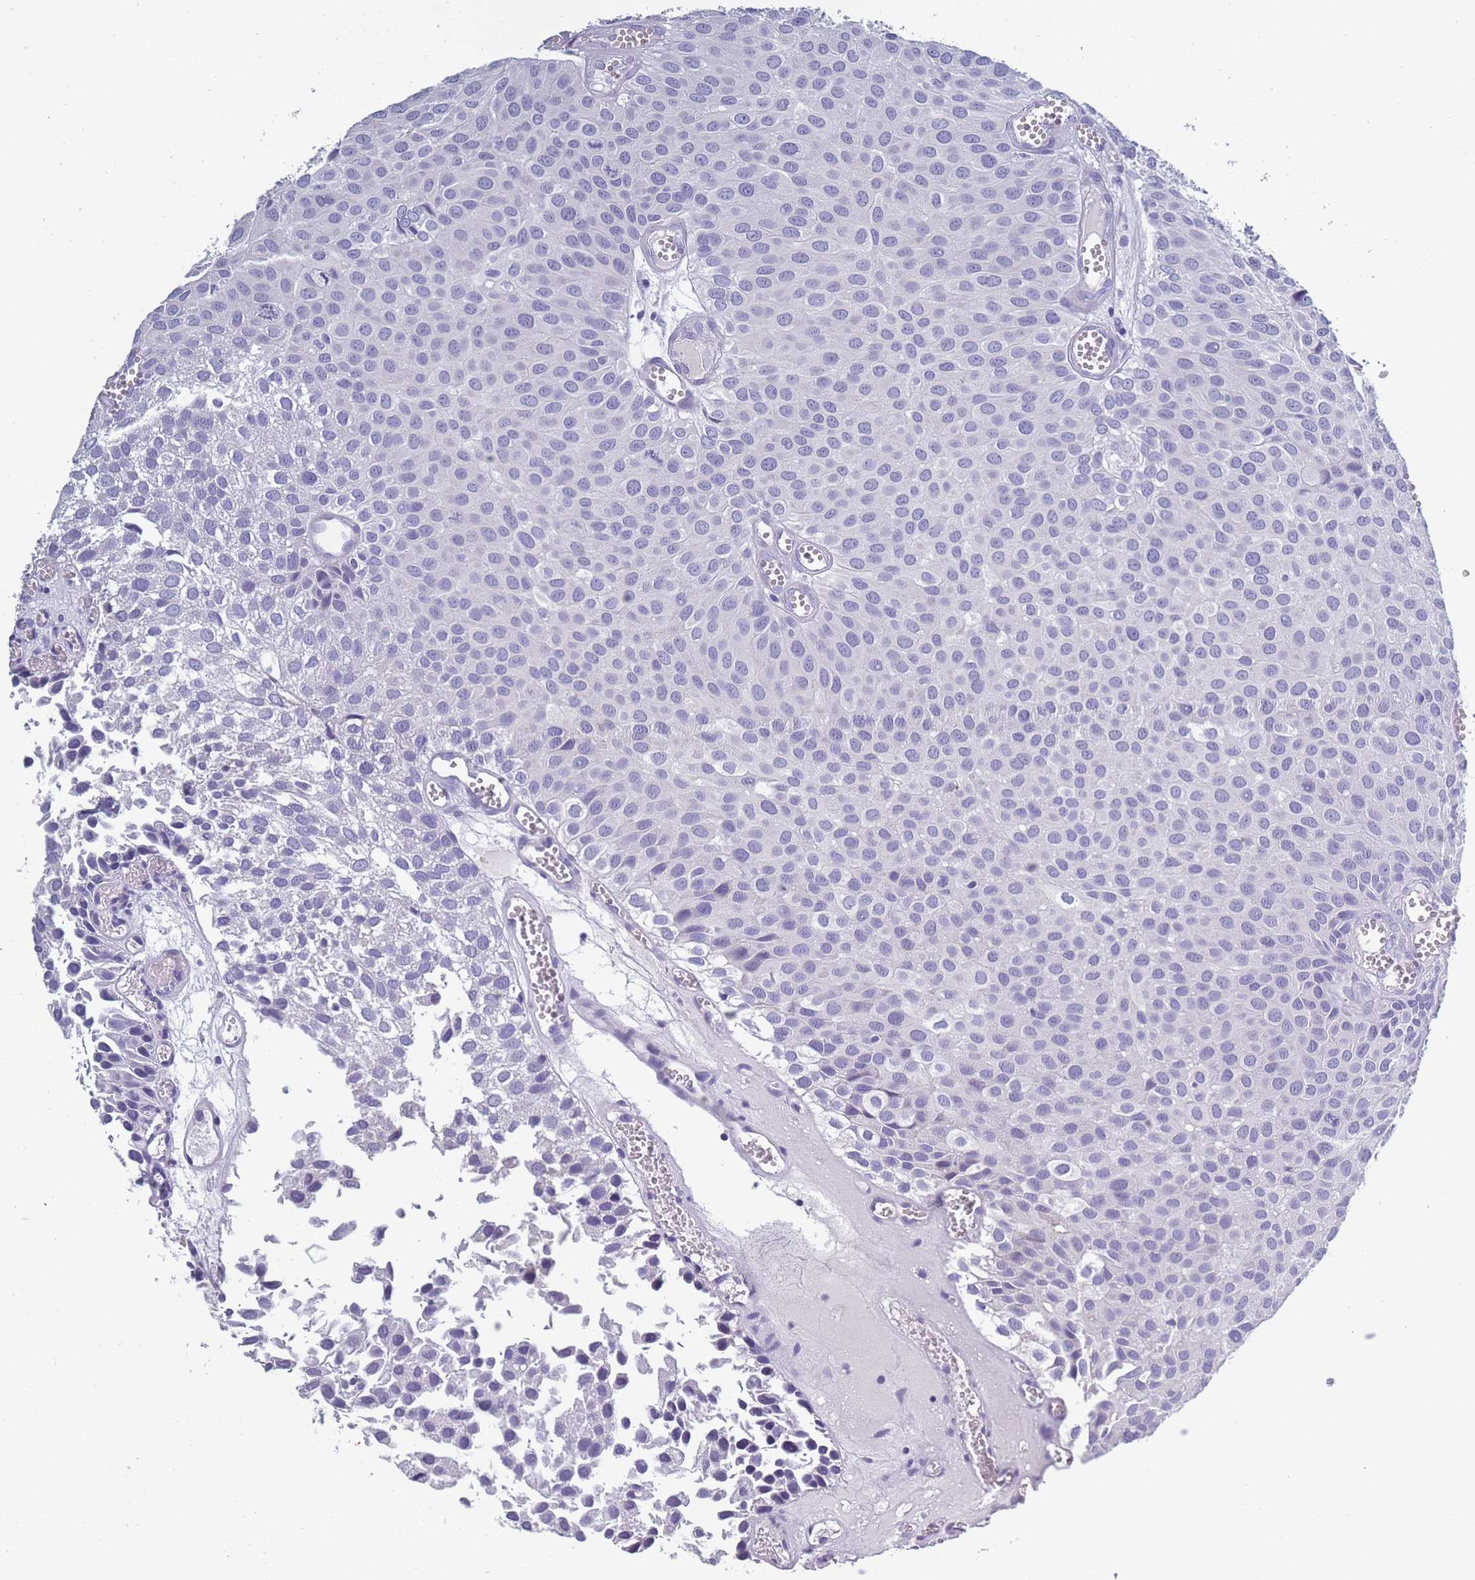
{"staining": {"intensity": "negative", "quantity": "none", "location": "none"}, "tissue": "urothelial cancer", "cell_type": "Tumor cells", "image_type": "cancer", "snomed": [{"axis": "morphology", "description": "Urothelial carcinoma, Low grade"}, {"axis": "topography", "description": "Urinary bladder"}], "caption": "High power microscopy micrograph of an immunohistochemistry histopathology image of urothelial carcinoma (low-grade), revealing no significant expression in tumor cells.", "gene": "OR4C5", "patient": {"sex": "male", "age": 88}}